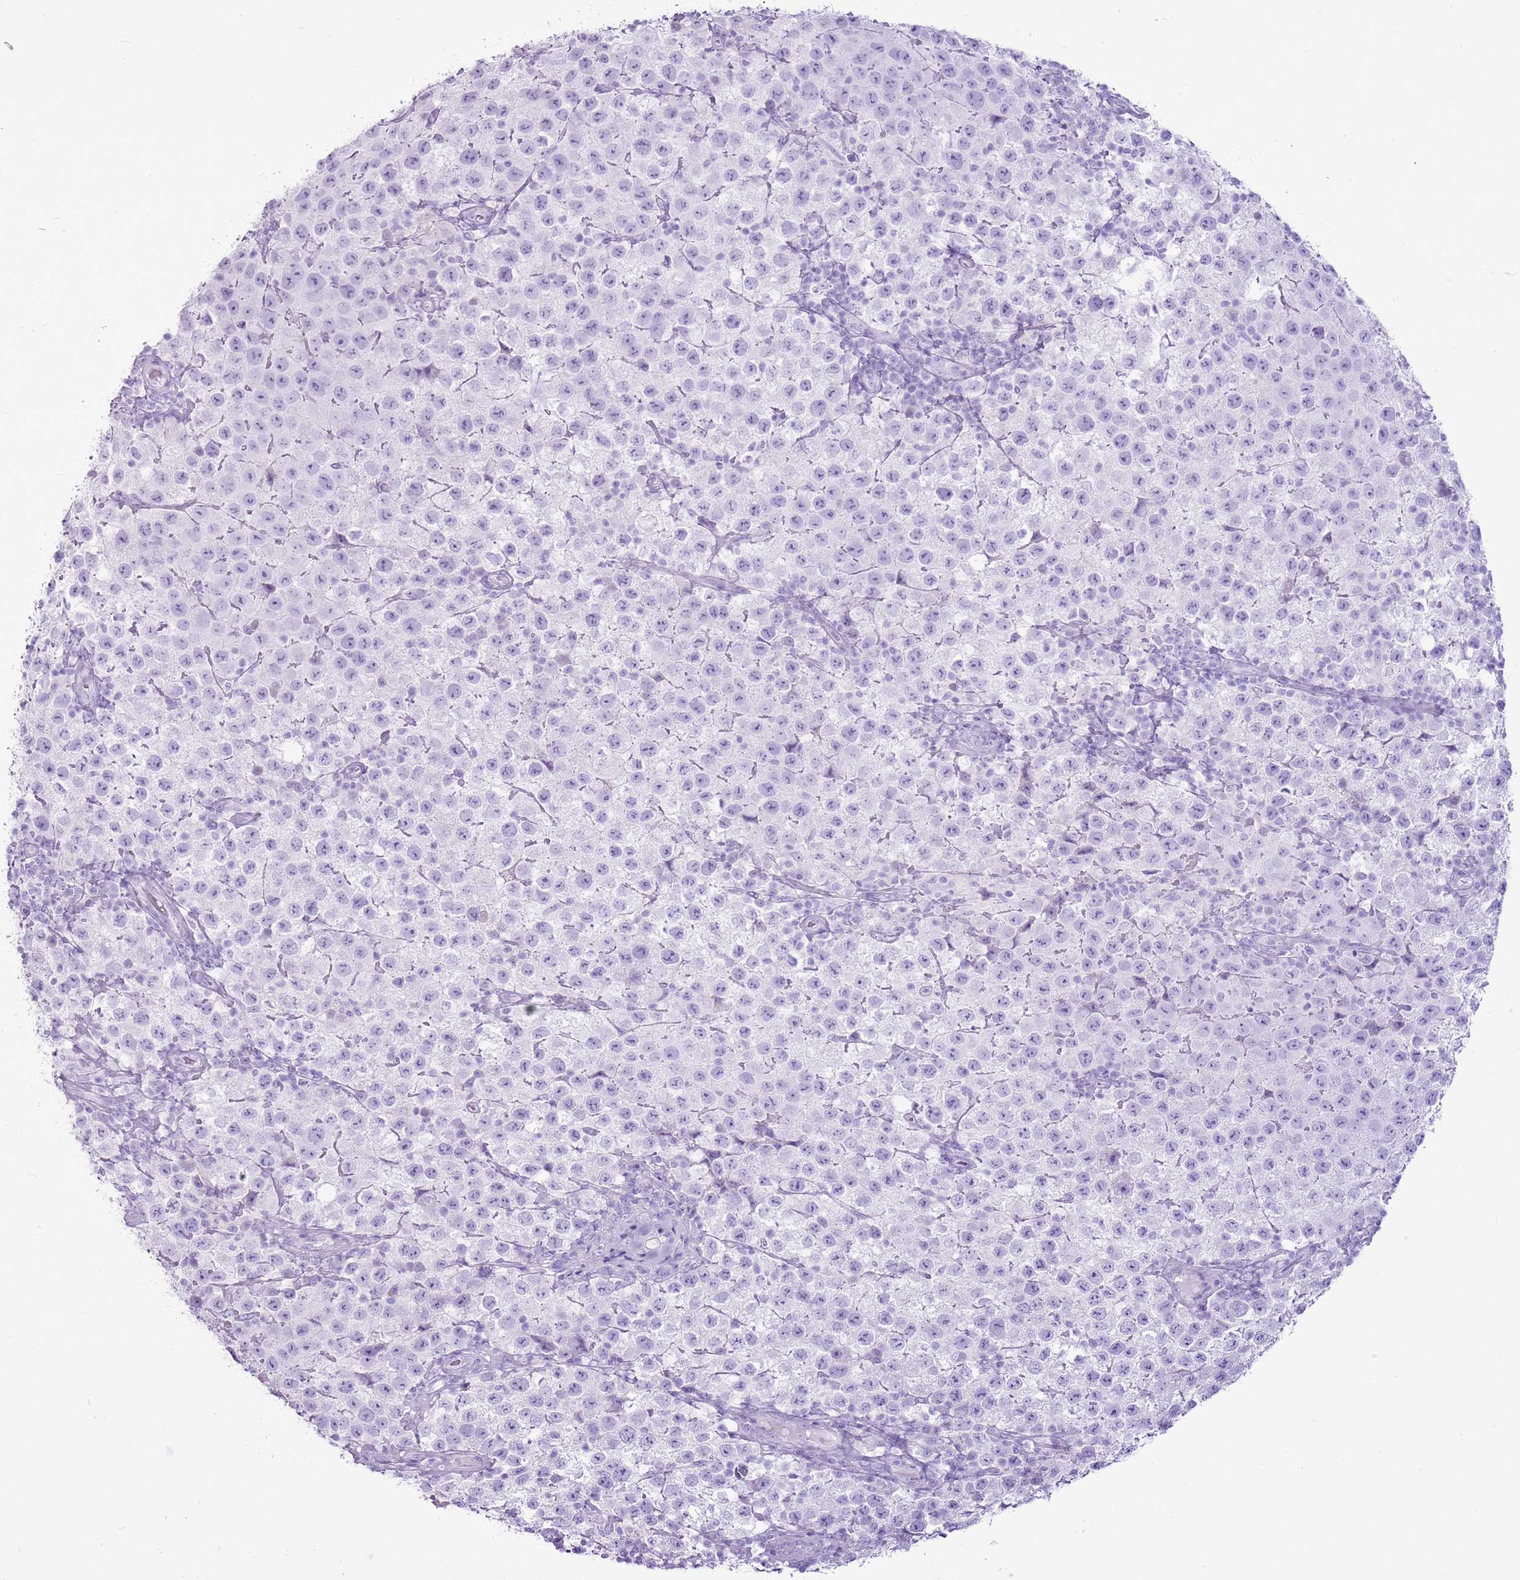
{"staining": {"intensity": "negative", "quantity": "none", "location": "none"}, "tissue": "testis cancer", "cell_type": "Tumor cells", "image_type": "cancer", "snomed": [{"axis": "morphology", "description": "Seminoma, NOS"}, {"axis": "morphology", "description": "Carcinoma, Embryonal, NOS"}, {"axis": "topography", "description": "Testis"}], "caption": "Immunohistochemical staining of embryonal carcinoma (testis) exhibits no significant staining in tumor cells. Brightfield microscopy of IHC stained with DAB (3,3'-diaminobenzidine) (brown) and hematoxylin (blue), captured at high magnification.", "gene": "CNFN", "patient": {"sex": "male", "age": 41}}